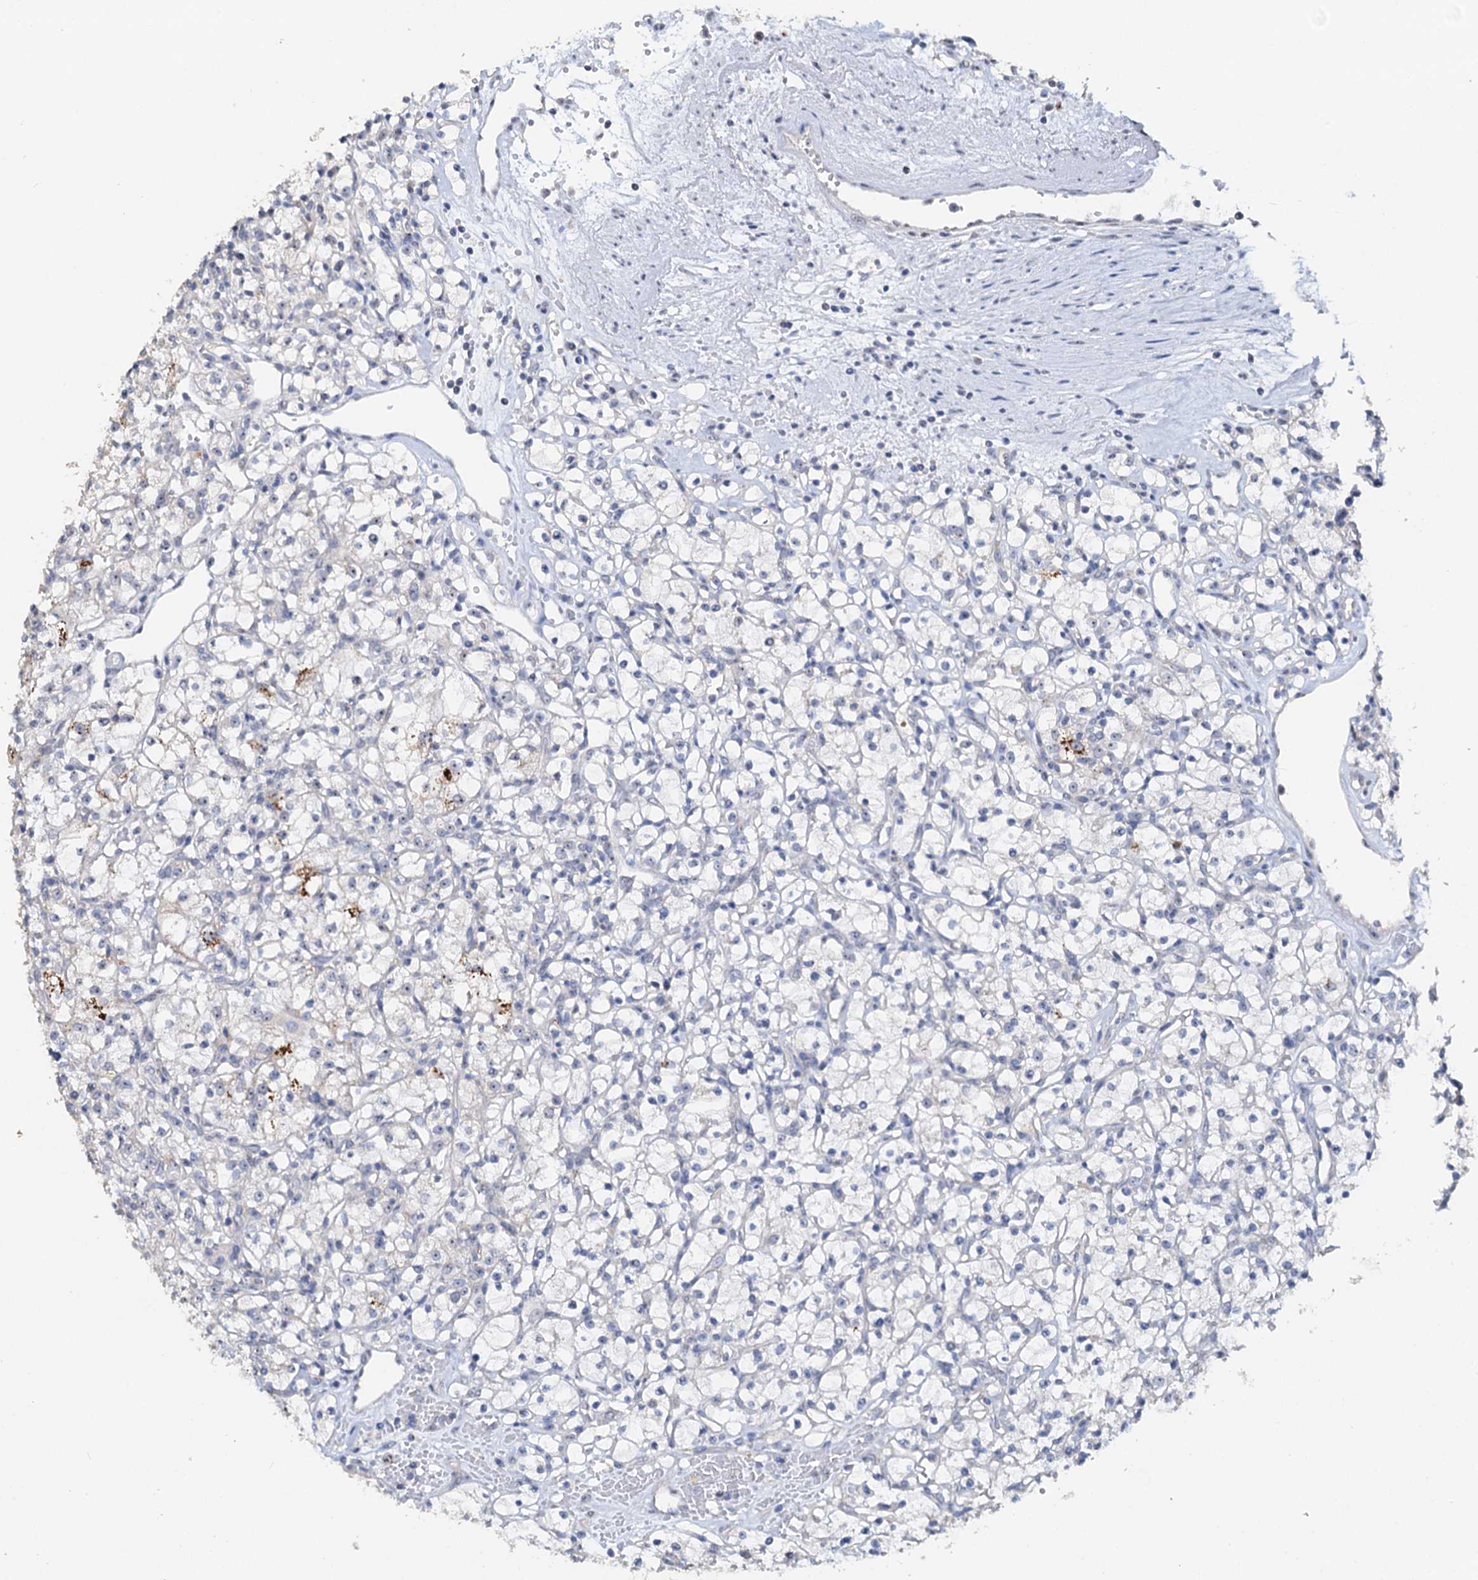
{"staining": {"intensity": "negative", "quantity": "none", "location": "none"}, "tissue": "renal cancer", "cell_type": "Tumor cells", "image_type": "cancer", "snomed": [{"axis": "morphology", "description": "Adenocarcinoma, NOS"}, {"axis": "topography", "description": "Kidney"}], "caption": "Immunohistochemical staining of human renal adenocarcinoma demonstrates no significant staining in tumor cells.", "gene": "C2CD3", "patient": {"sex": "female", "age": 59}}